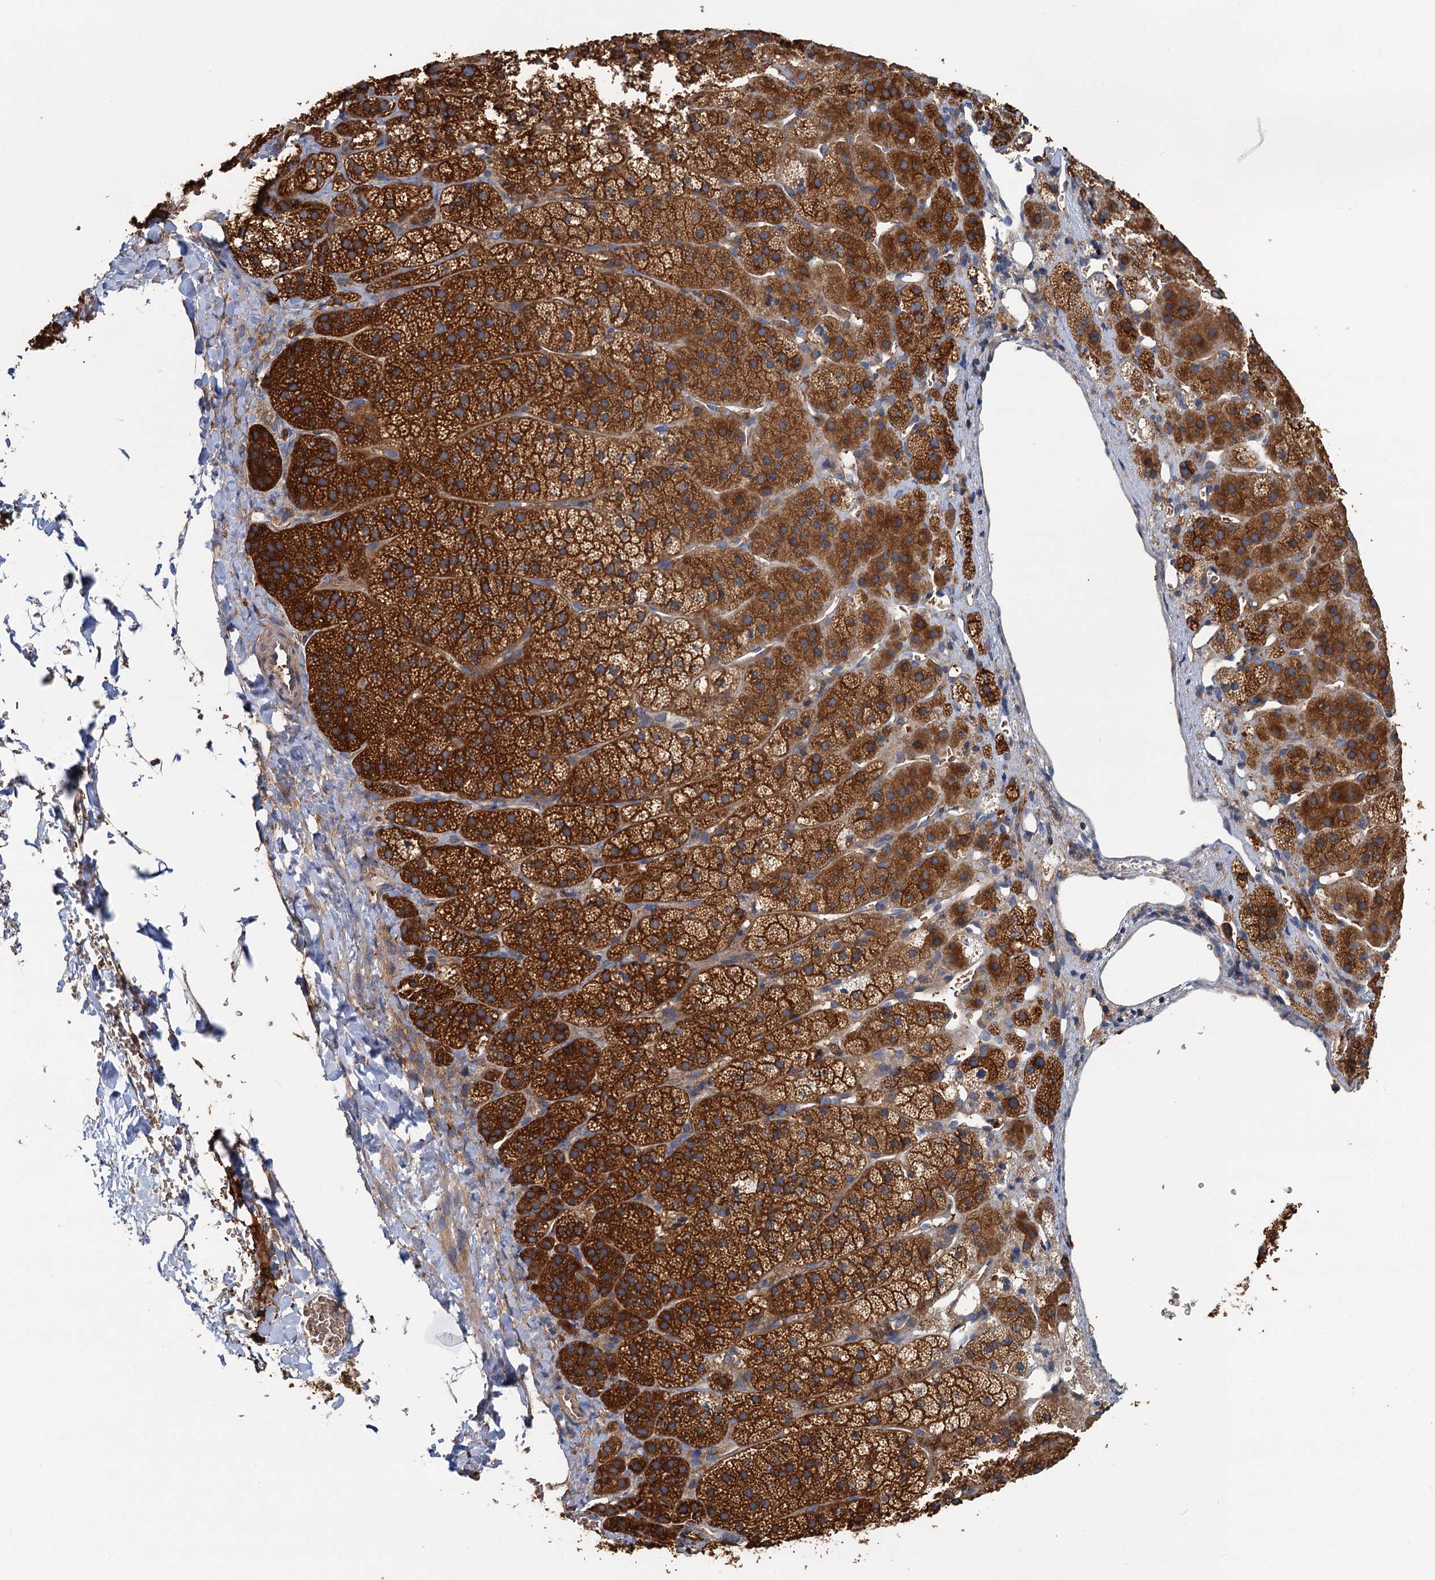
{"staining": {"intensity": "strong", "quantity": ">75%", "location": "cytoplasmic/membranous"}, "tissue": "adrenal gland", "cell_type": "Glandular cells", "image_type": "normal", "snomed": [{"axis": "morphology", "description": "Normal tissue, NOS"}, {"axis": "topography", "description": "Adrenal gland"}], "caption": "An immunohistochemistry photomicrograph of normal tissue is shown. Protein staining in brown highlights strong cytoplasmic/membranous positivity in adrenal gland within glandular cells.", "gene": "PPIP5K1", "patient": {"sex": "female", "age": 44}}